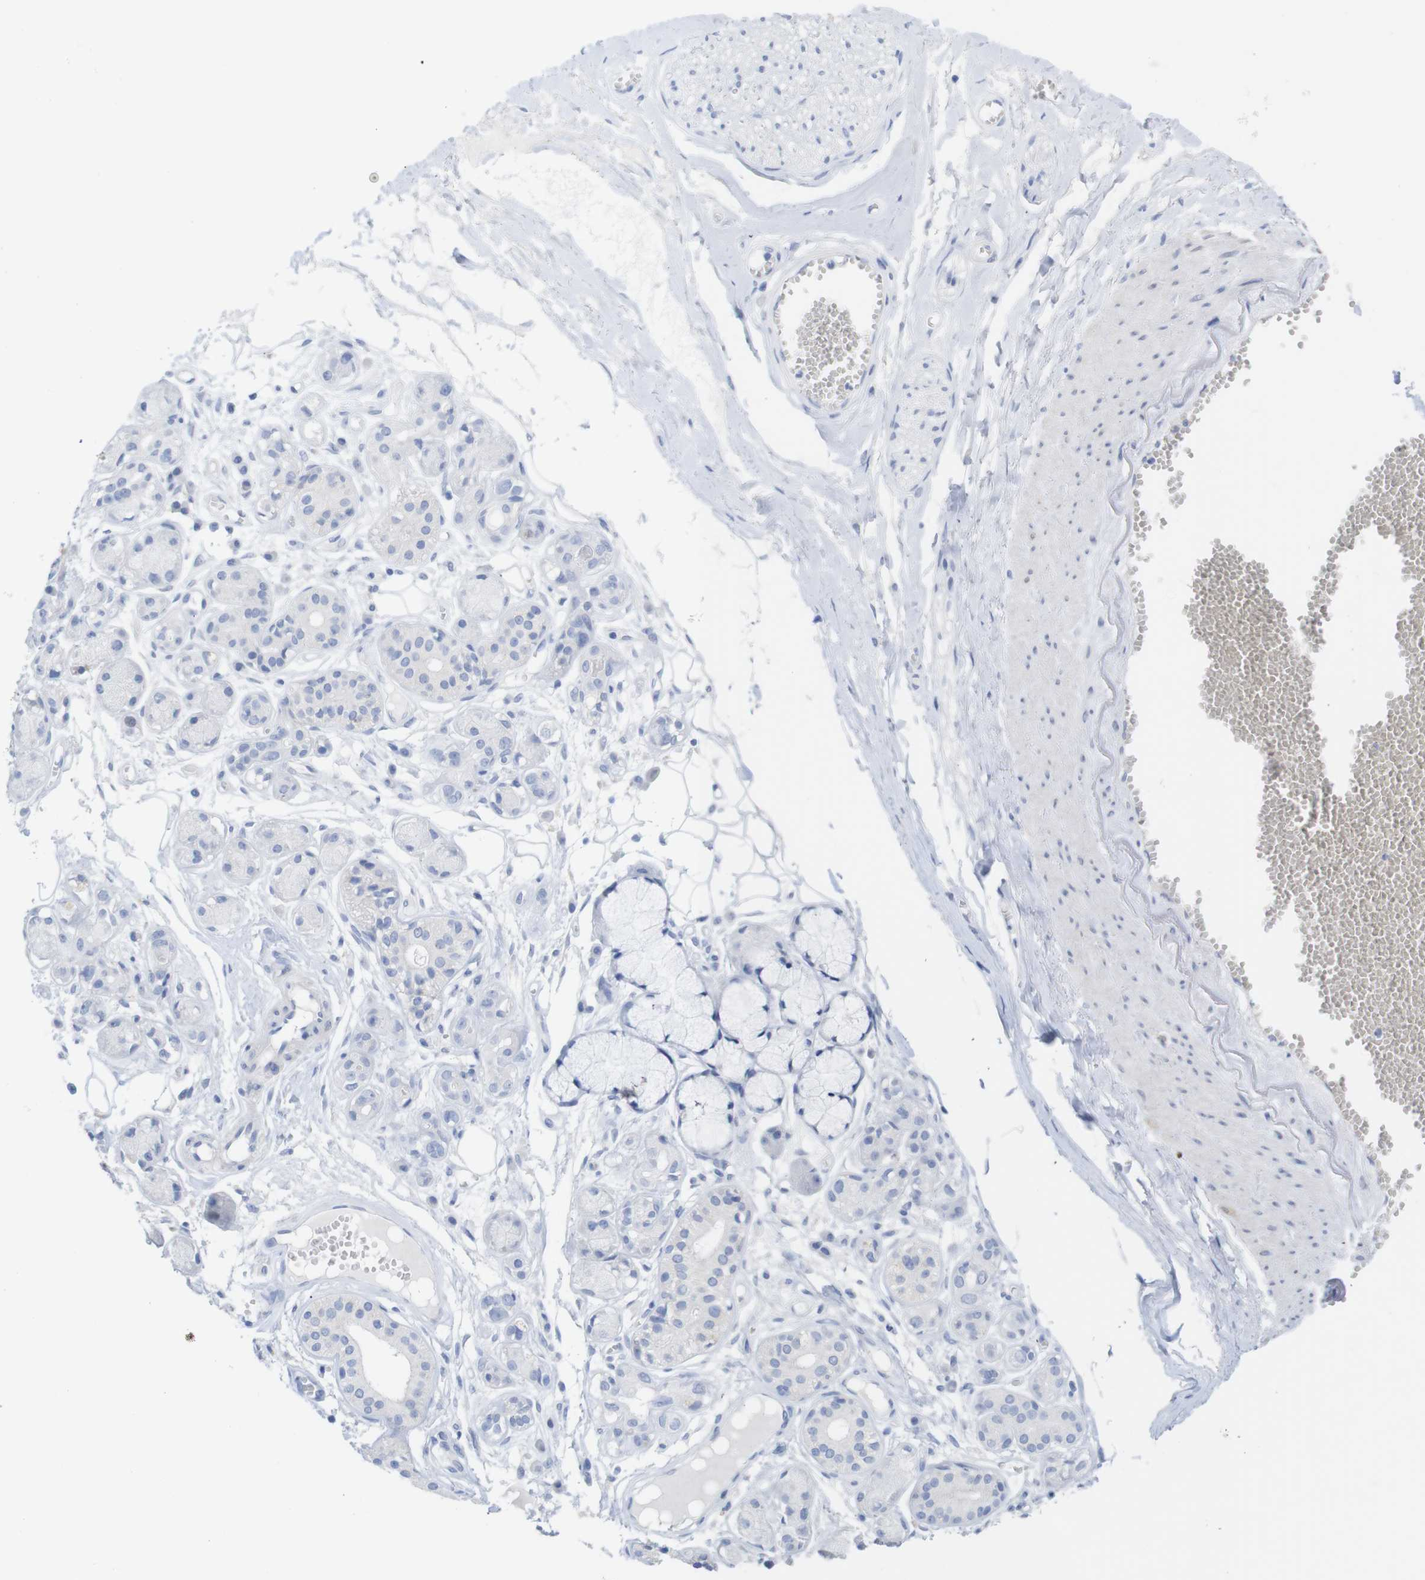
{"staining": {"intensity": "negative", "quantity": "none", "location": "none"}, "tissue": "adipose tissue", "cell_type": "Adipocytes", "image_type": "normal", "snomed": [{"axis": "morphology", "description": "Normal tissue, NOS"}, {"axis": "morphology", "description": "Inflammation, NOS"}, {"axis": "topography", "description": "Salivary gland"}, {"axis": "topography", "description": "Peripheral nerve tissue"}], "caption": "DAB (3,3'-diaminobenzidine) immunohistochemical staining of unremarkable adipose tissue displays no significant staining in adipocytes.", "gene": "PNMA1", "patient": {"sex": "female", "age": 75}}